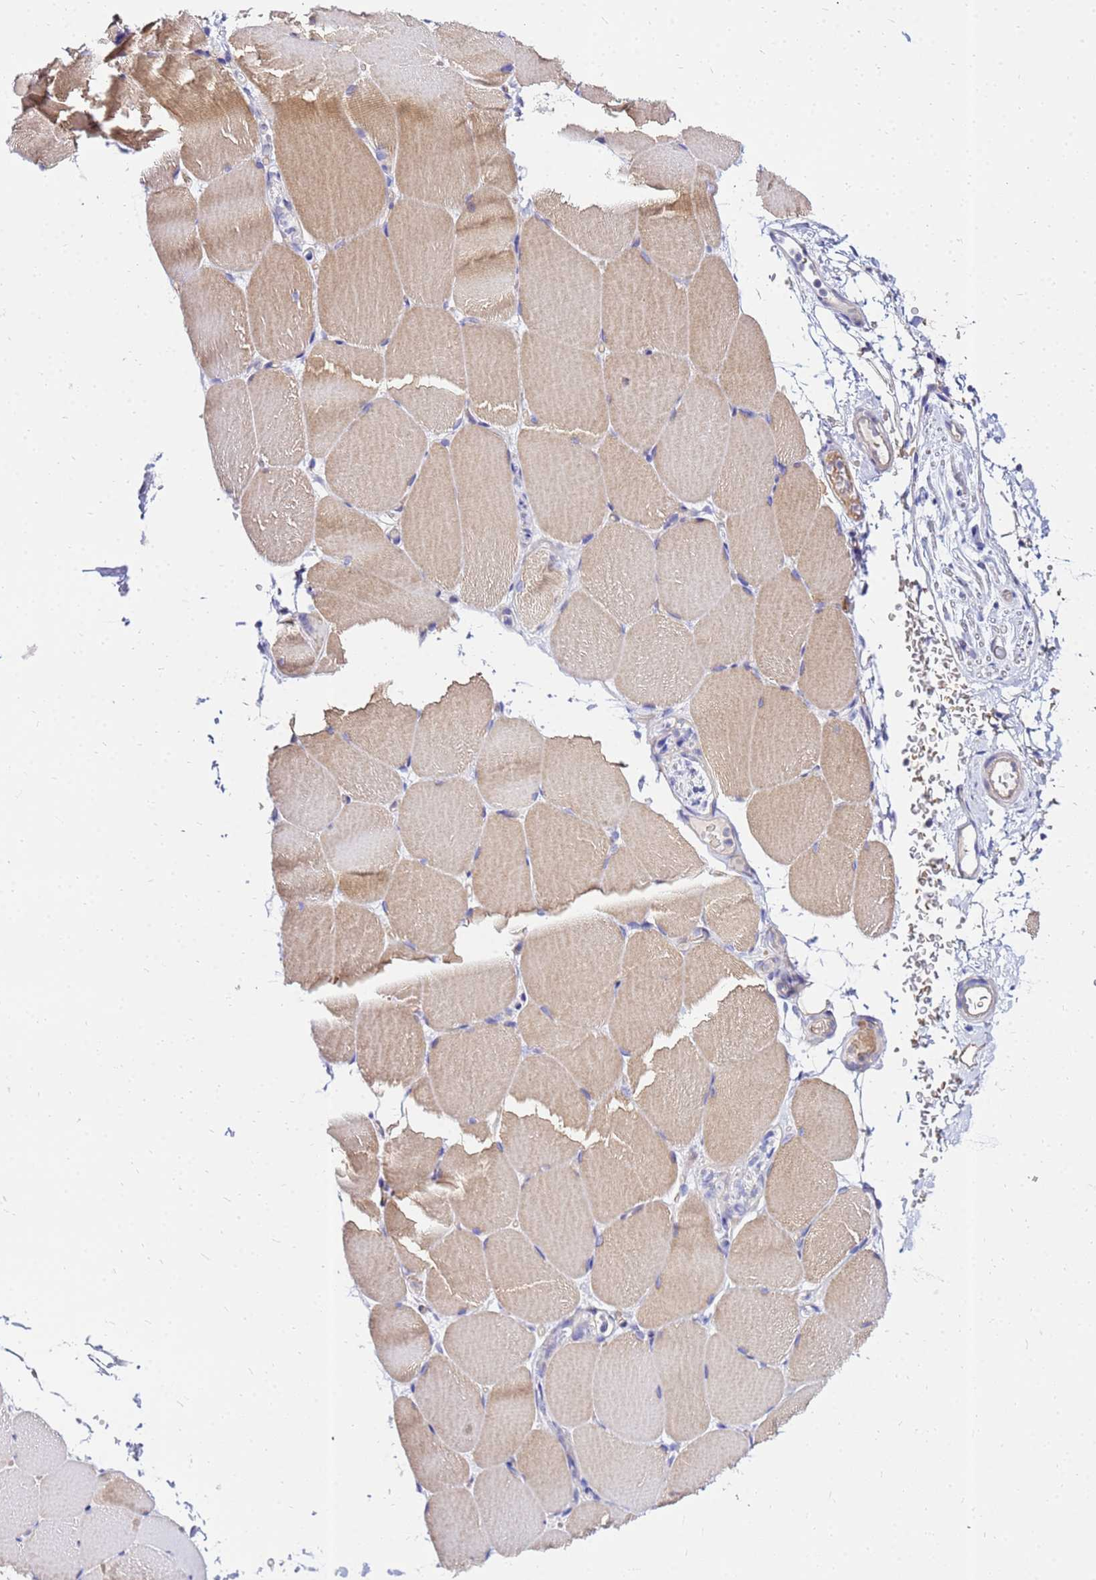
{"staining": {"intensity": "weak", "quantity": ">75%", "location": "cytoplasmic/membranous"}, "tissue": "skeletal muscle", "cell_type": "Myocytes", "image_type": "normal", "snomed": [{"axis": "morphology", "description": "Normal tissue, NOS"}, {"axis": "topography", "description": "Skeletal muscle"}, {"axis": "topography", "description": "Parathyroid gland"}], "caption": "IHC staining of benign skeletal muscle, which reveals low levels of weak cytoplasmic/membranous expression in approximately >75% of myocytes indicating weak cytoplasmic/membranous protein positivity. The staining was performed using DAB (3,3'-diaminobenzidine) (brown) for protein detection and nuclei were counterstained in hematoxylin (blue).", "gene": "HERC5", "patient": {"sex": "female", "age": 37}}